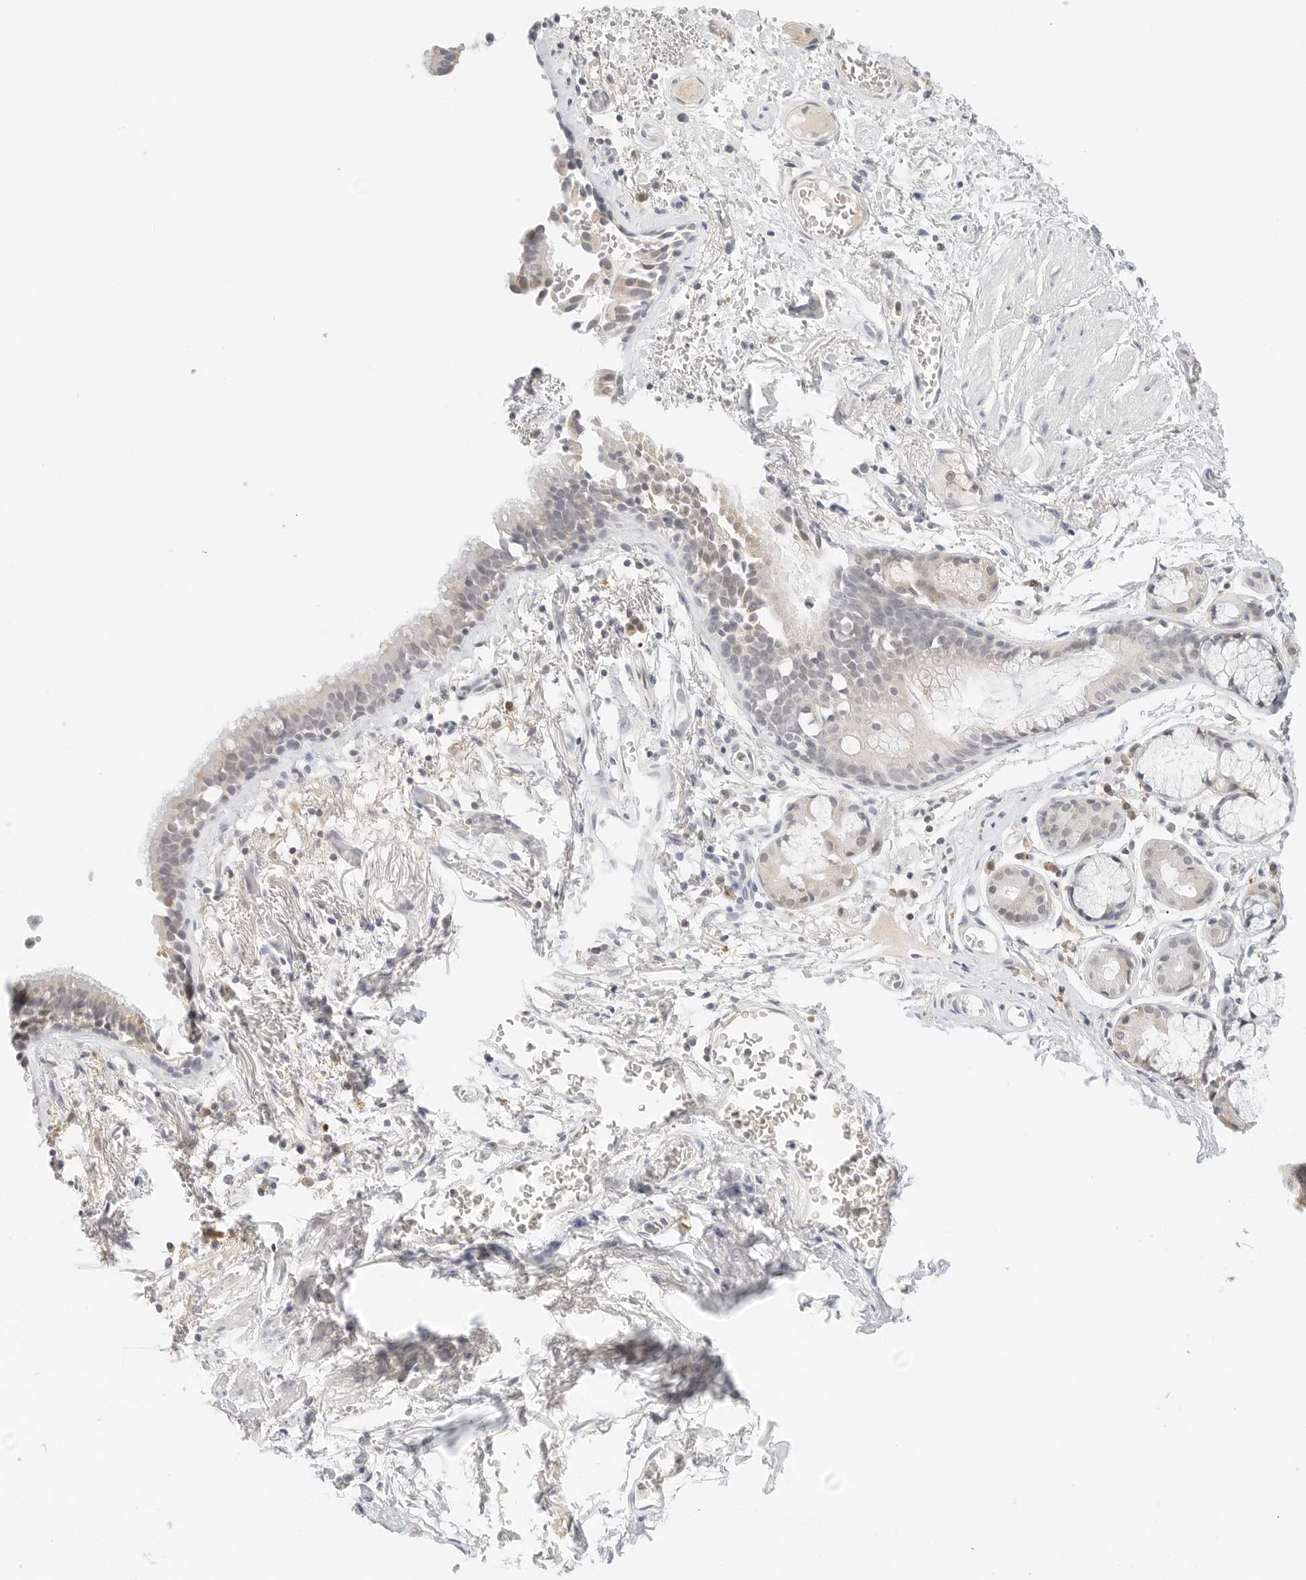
{"staining": {"intensity": "weak", "quantity": "25%-75%", "location": "nuclear"}, "tissue": "bronchus", "cell_type": "Respiratory epithelial cells", "image_type": "normal", "snomed": [{"axis": "morphology", "description": "Normal tissue, NOS"}, {"axis": "topography", "description": "Bronchus"}, {"axis": "topography", "description": "Lung"}], "caption": "A micrograph of human bronchus stained for a protein displays weak nuclear brown staining in respiratory epithelial cells.", "gene": "NEO1", "patient": {"sex": "male", "age": 56}}